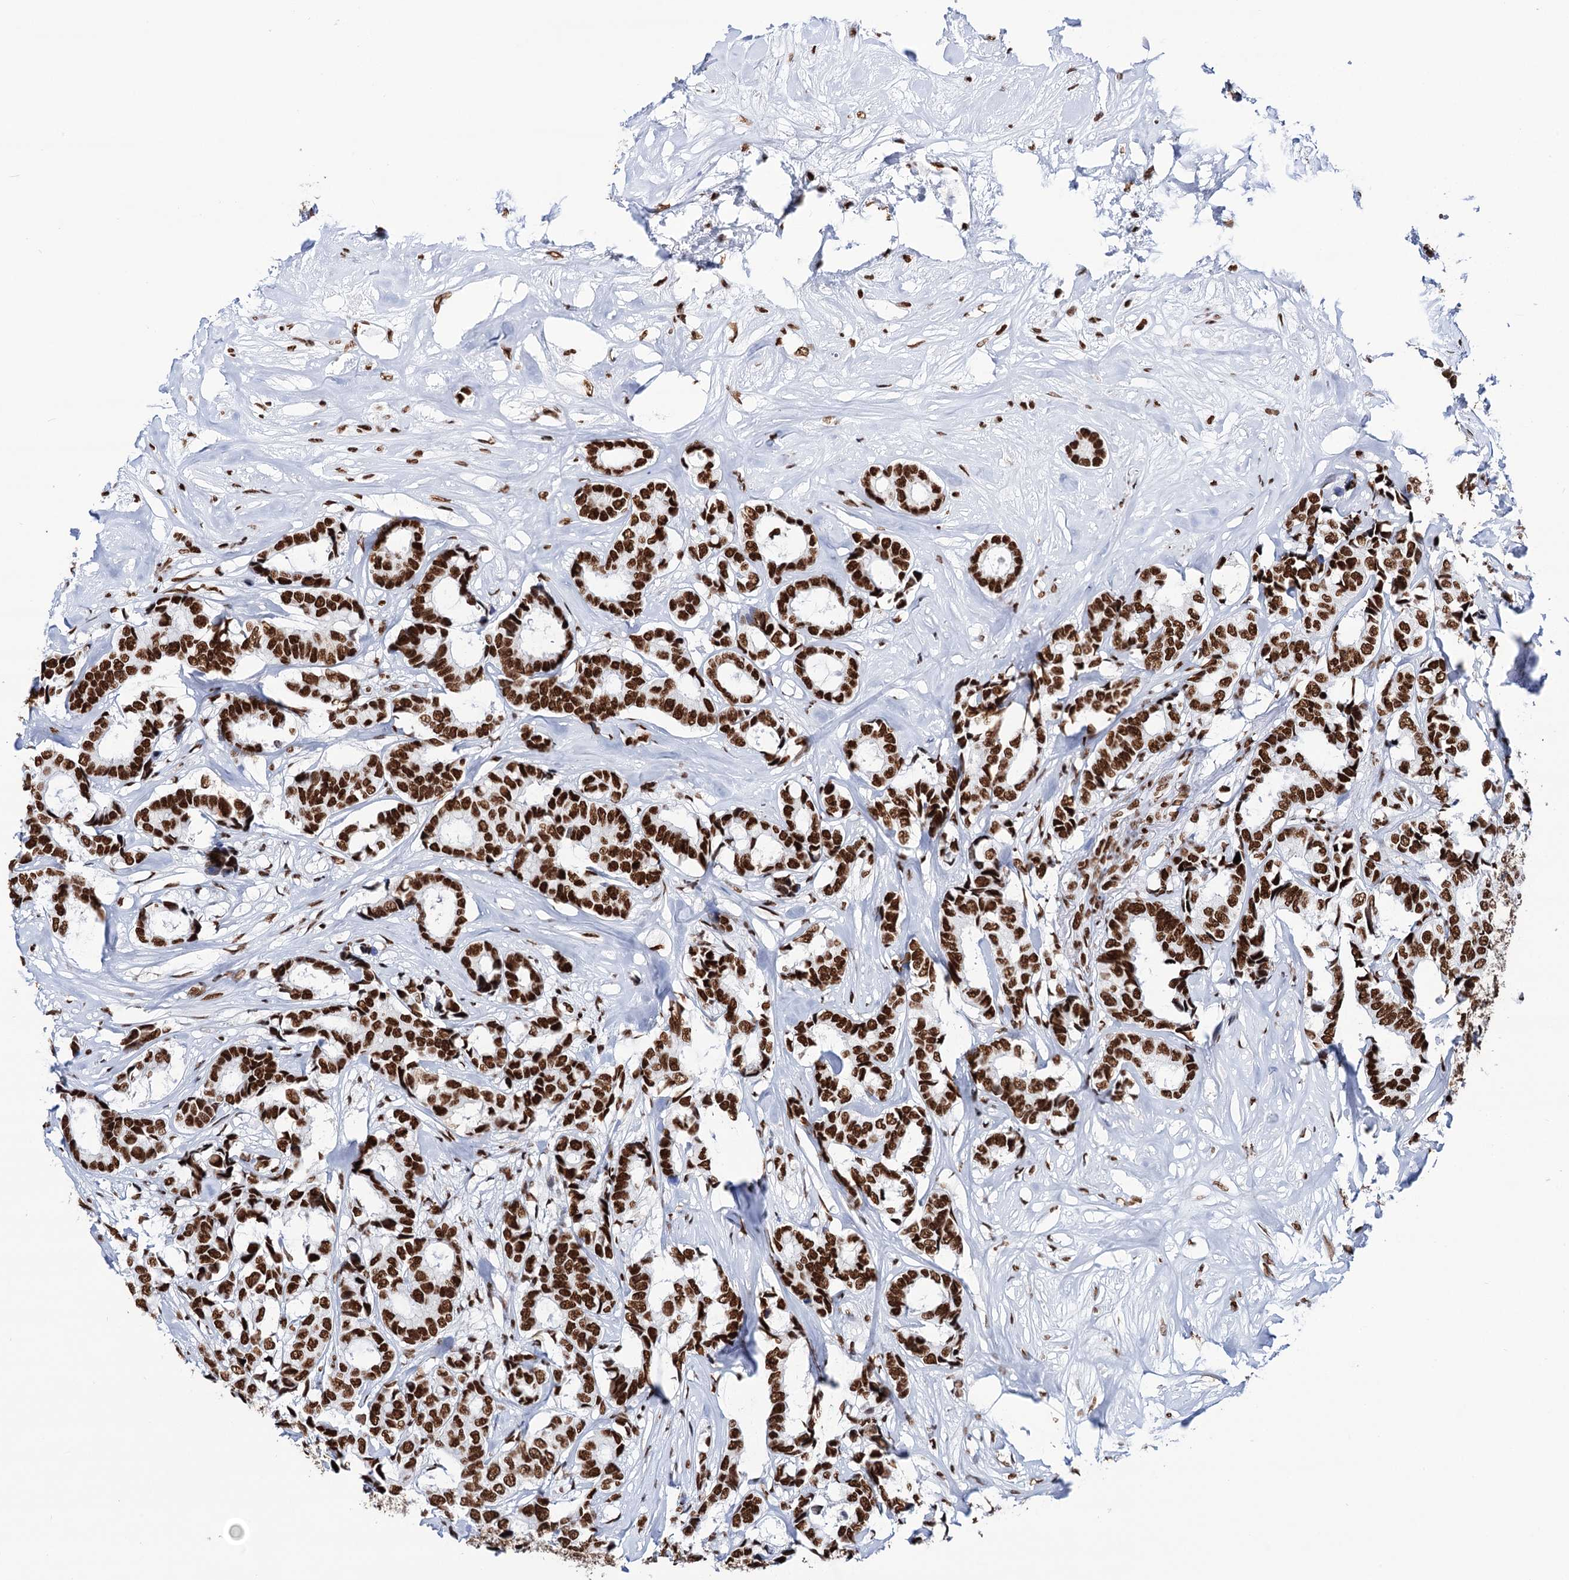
{"staining": {"intensity": "strong", "quantity": ">75%", "location": "nuclear"}, "tissue": "breast cancer", "cell_type": "Tumor cells", "image_type": "cancer", "snomed": [{"axis": "morphology", "description": "Duct carcinoma"}, {"axis": "topography", "description": "Breast"}], "caption": "DAB (3,3'-diaminobenzidine) immunohistochemical staining of human breast infiltrating ductal carcinoma exhibits strong nuclear protein expression in approximately >75% of tumor cells. Using DAB (3,3'-diaminobenzidine) (brown) and hematoxylin (blue) stains, captured at high magnification using brightfield microscopy.", "gene": "MATR3", "patient": {"sex": "female", "age": 87}}